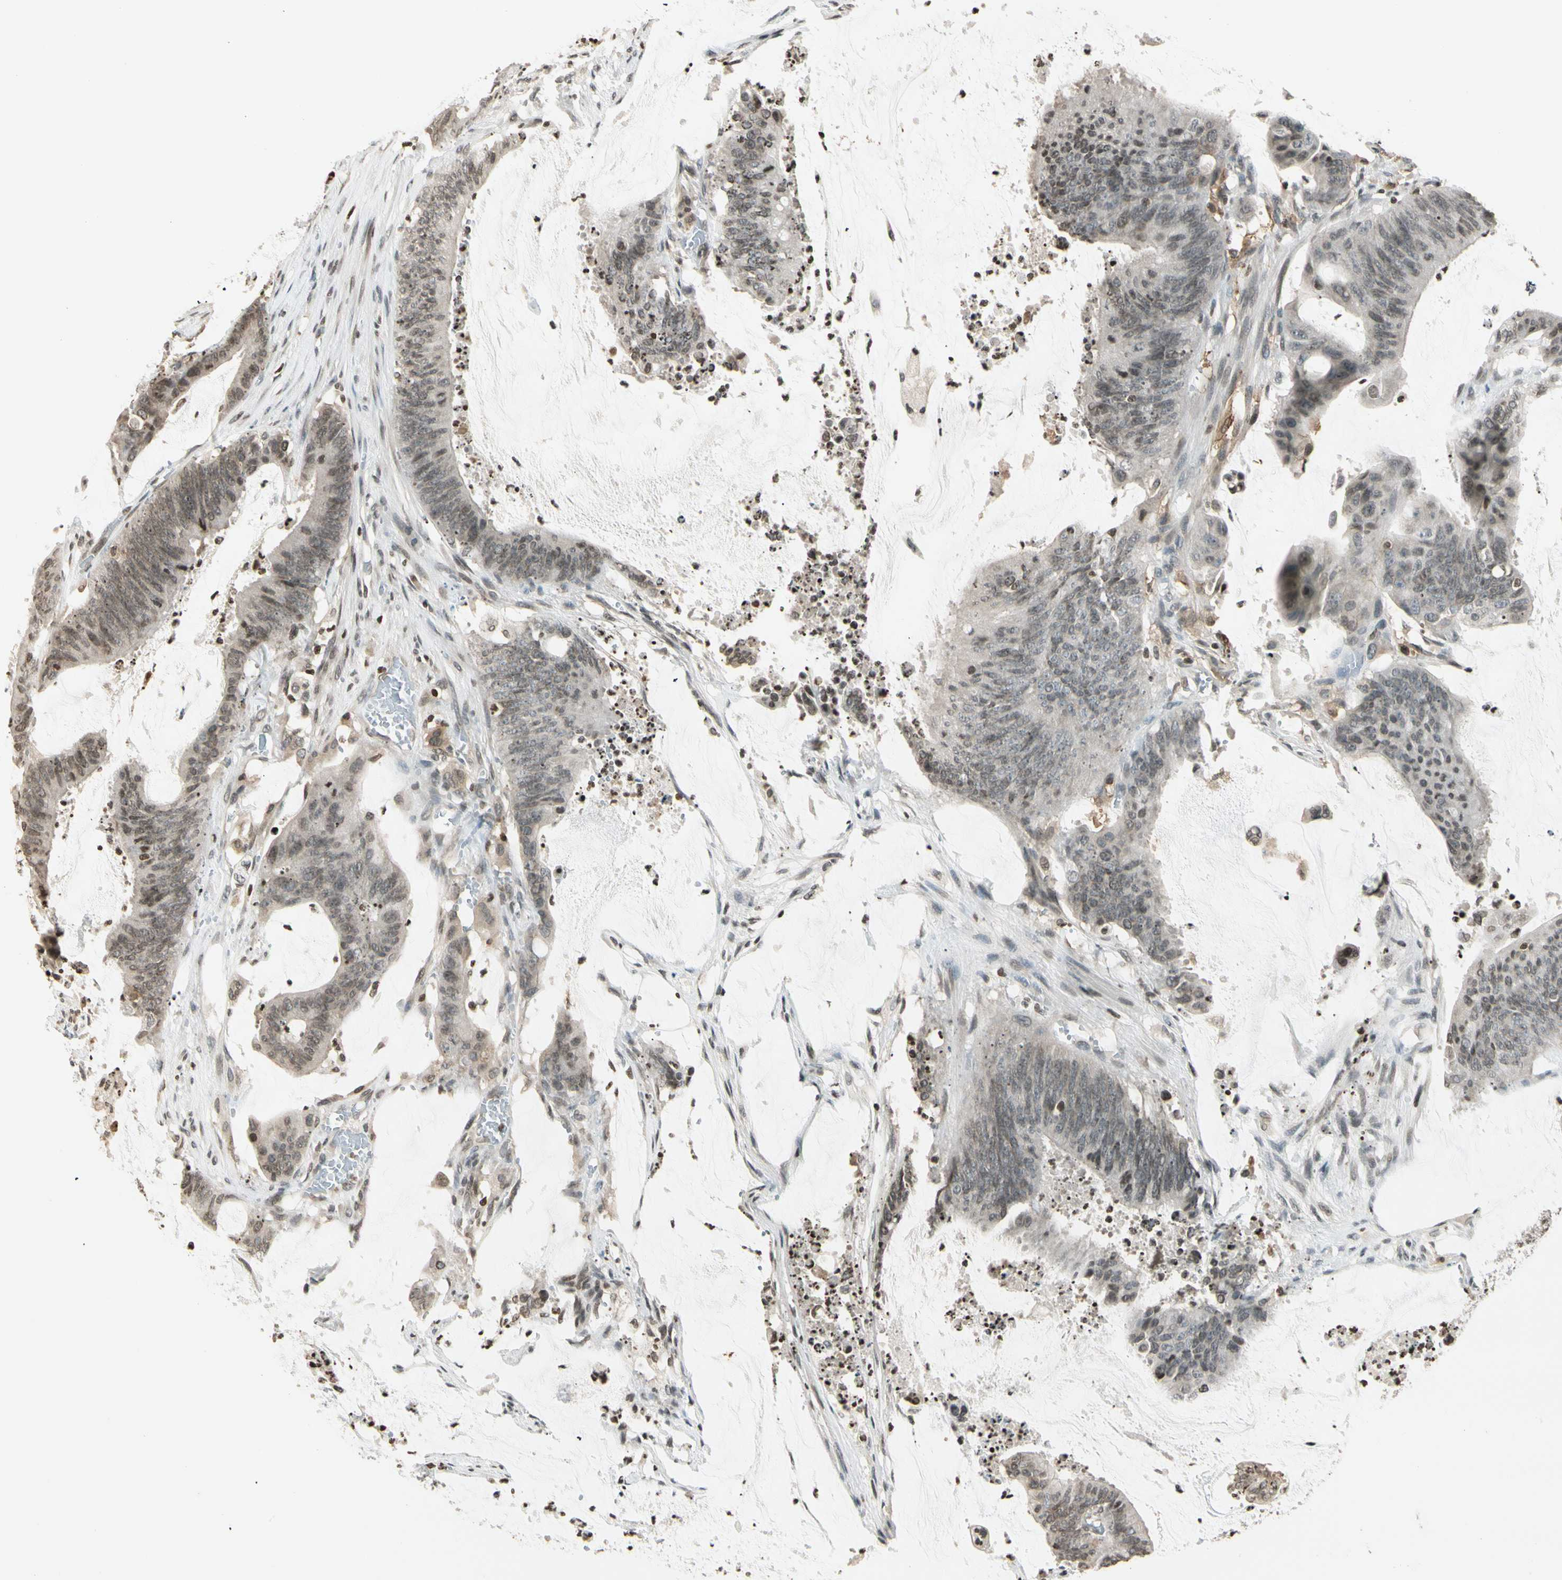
{"staining": {"intensity": "weak", "quantity": "25%-75%", "location": "nuclear"}, "tissue": "colorectal cancer", "cell_type": "Tumor cells", "image_type": "cancer", "snomed": [{"axis": "morphology", "description": "Adenocarcinoma, NOS"}, {"axis": "topography", "description": "Rectum"}], "caption": "DAB immunohistochemical staining of adenocarcinoma (colorectal) reveals weak nuclear protein staining in approximately 25%-75% of tumor cells.", "gene": "FER", "patient": {"sex": "female", "age": 66}}